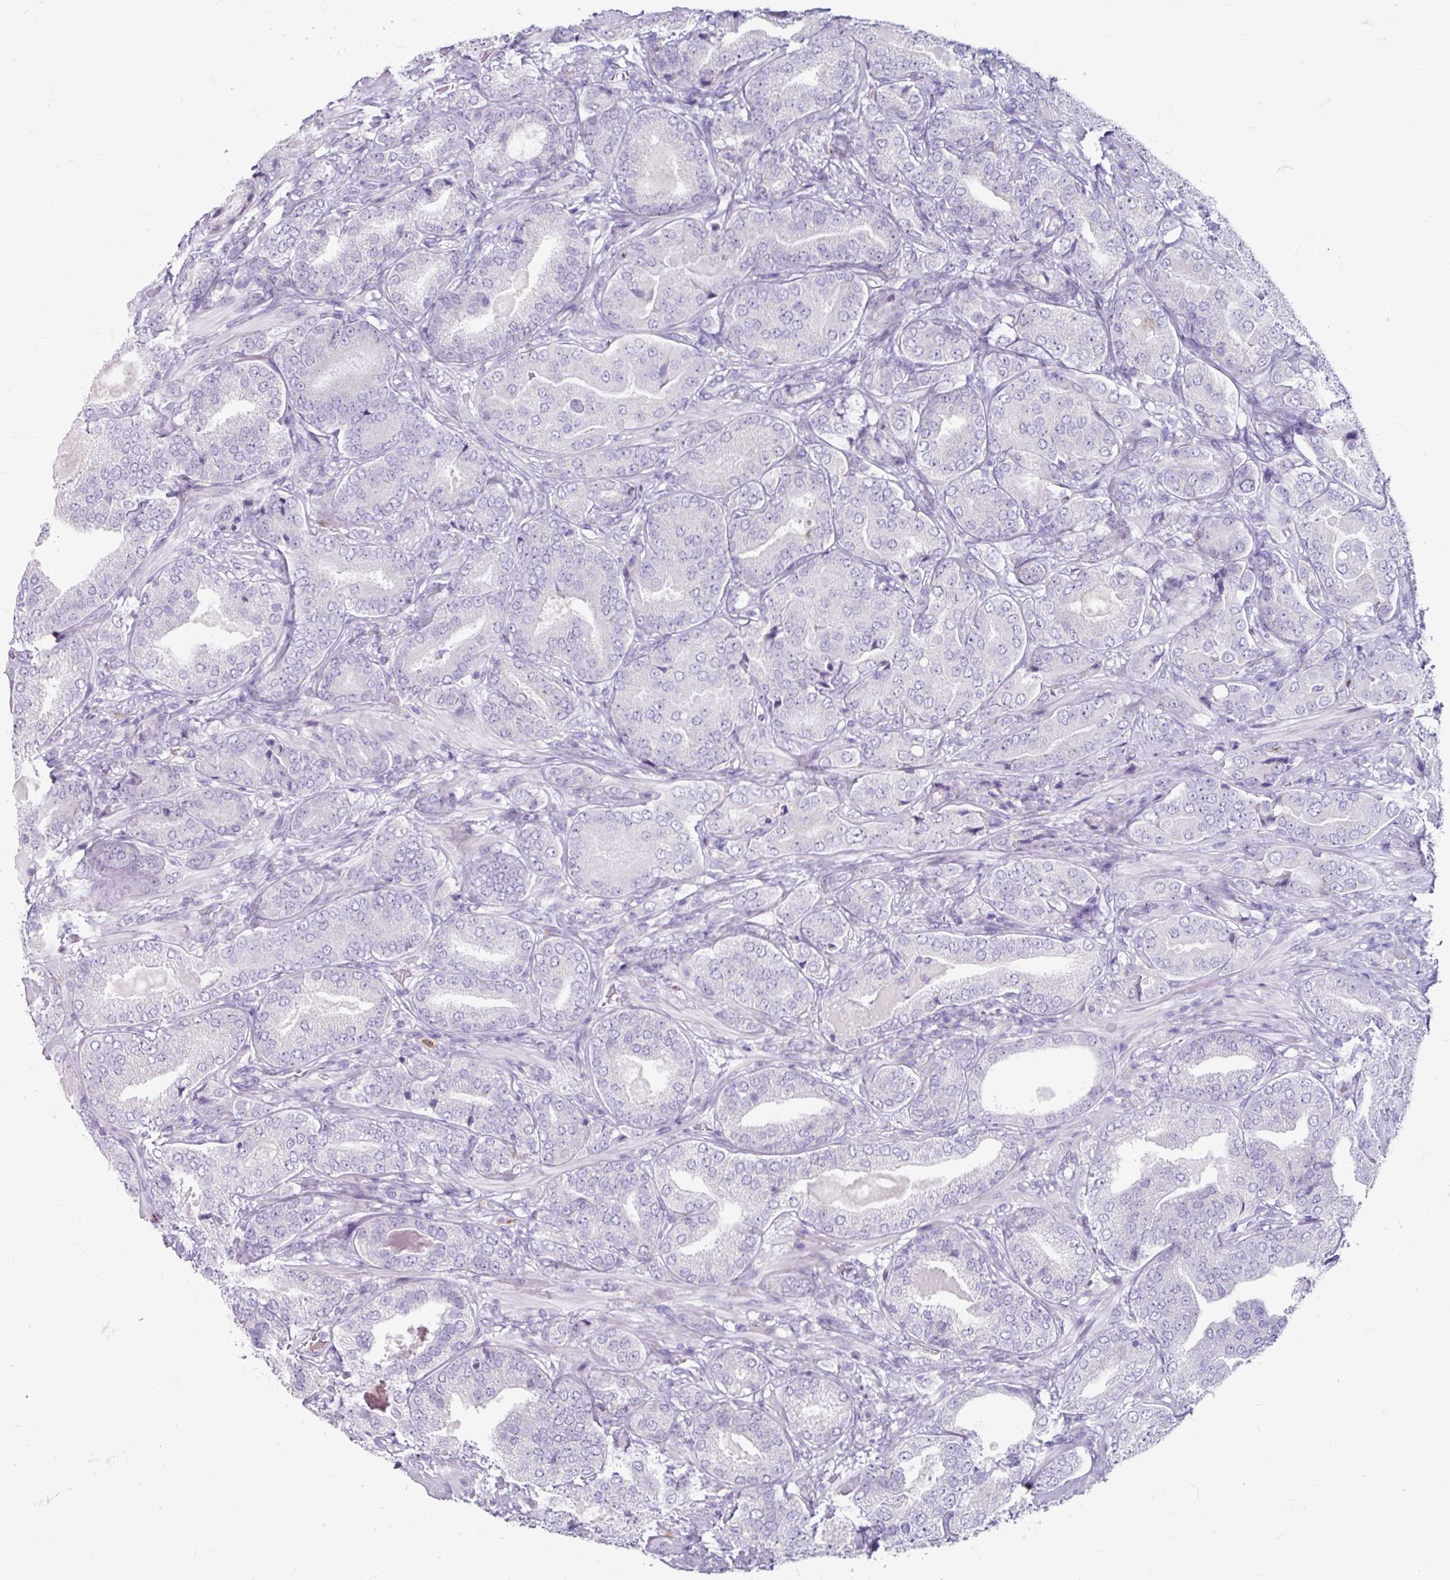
{"staining": {"intensity": "negative", "quantity": "none", "location": "none"}, "tissue": "prostate cancer", "cell_type": "Tumor cells", "image_type": "cancer", "snomed": [{"axis": "morphology", "description": "Adenocarcinoma, High grade"}, {"axis": "topography", "description": "Prostate"}], "caption": "The micrograph demonstrates no significant positivity in tumor cells of prostate adenocarcinoma (high-grade). (Brightfield microscopy of DAB immunohistochemistry (IHC) at high magnification).", "gene": "ANKRD1", "patient": {"sex": "male", "age": 63}}